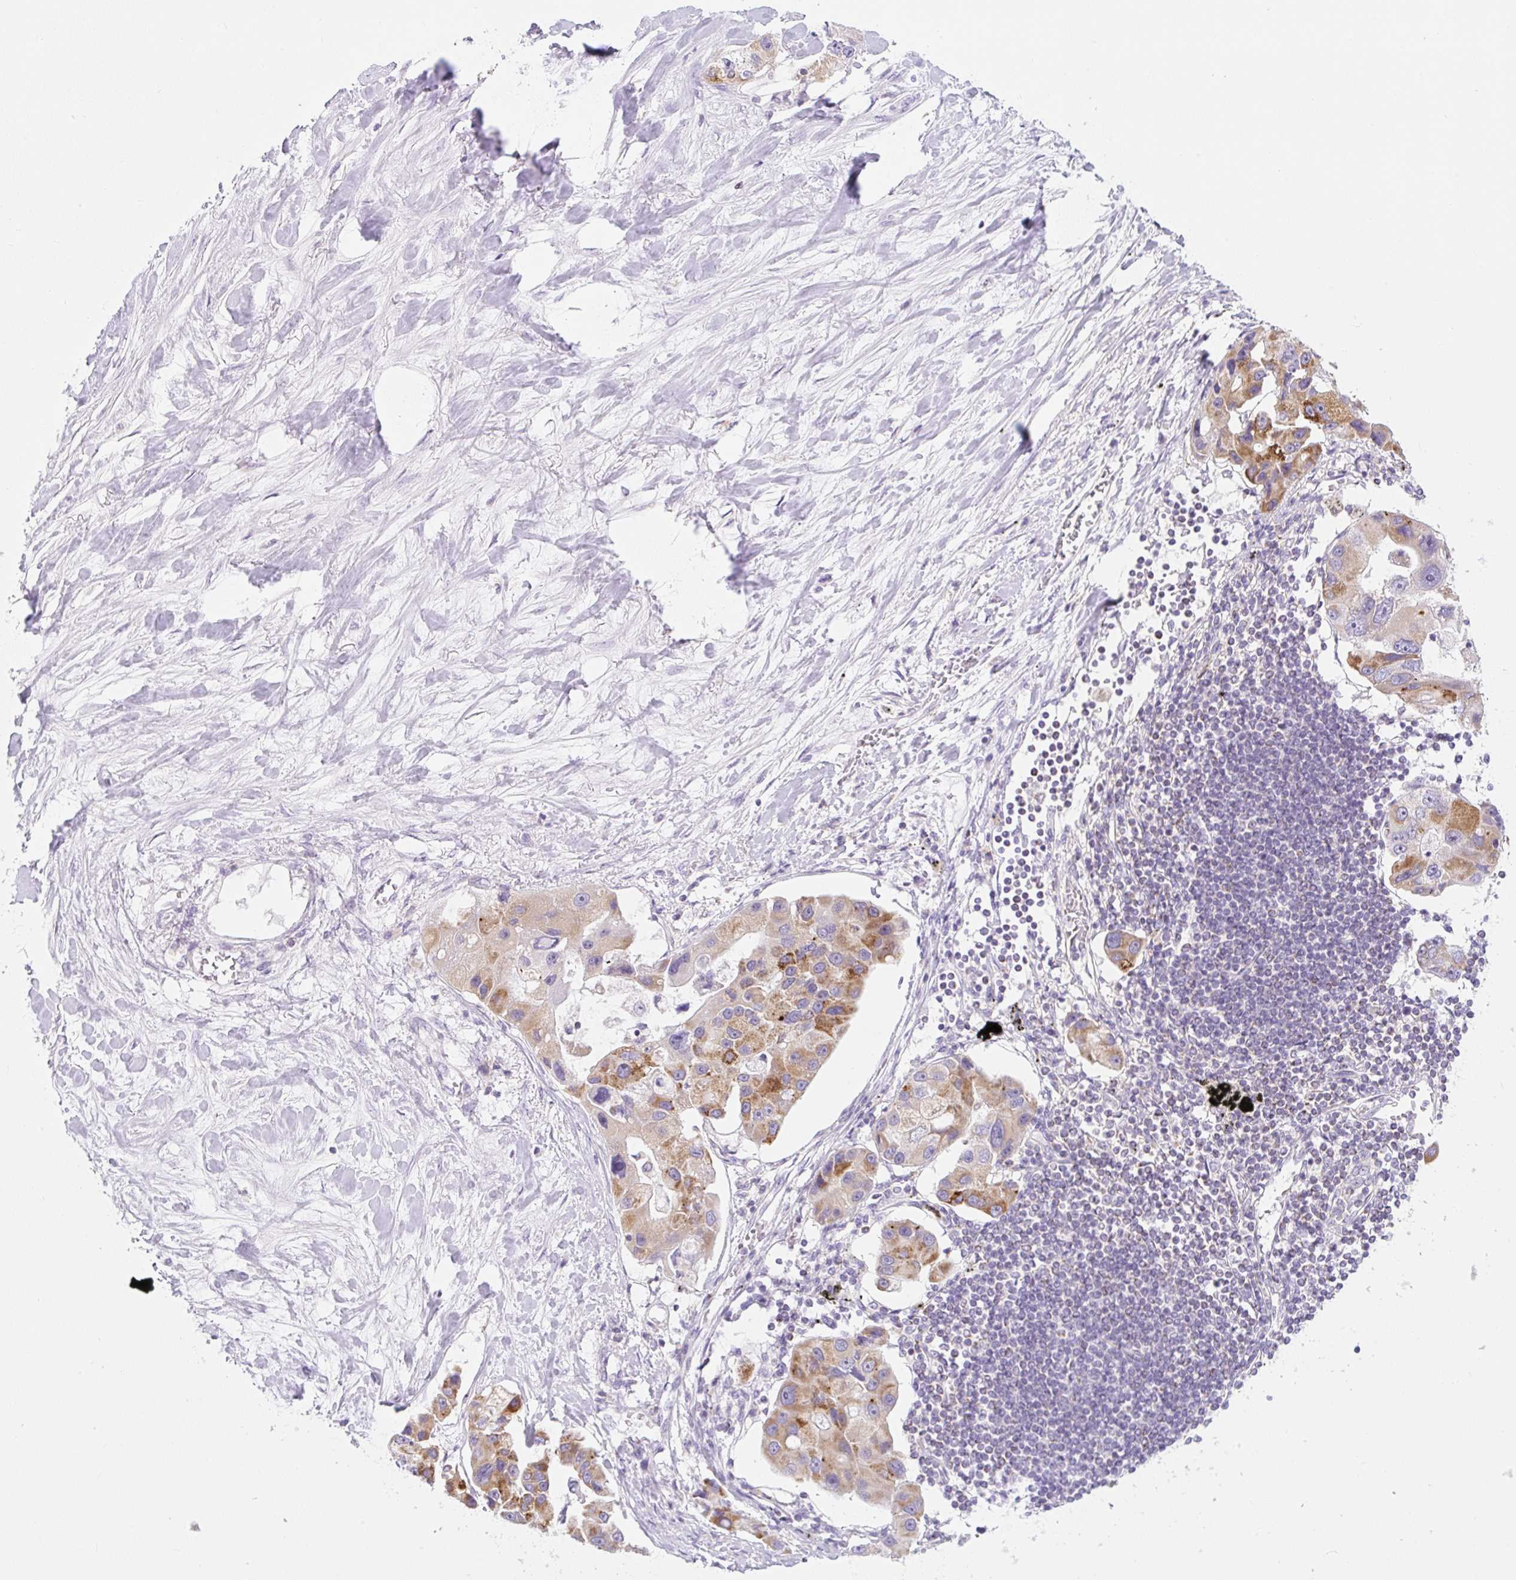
{"staining": {"intensity": "moderate", "quantity": ">75%", "location": "cytoplasmic/membranous"}, "tissue": "lung cancer", "cell_type": "Tumor cells", "image_type": "cancer", "snomed": [{"axis": "morphology", "description": "Adenocarcinoma, NOS"}, {"axis": "topography", "description": "Lung"}], "caption": "Human lung cancer stained with a protein marker exhibits moderate staining in tumor cells.", "gene": "FOCAD", "patient": {"sex": "female", "age": 54}}